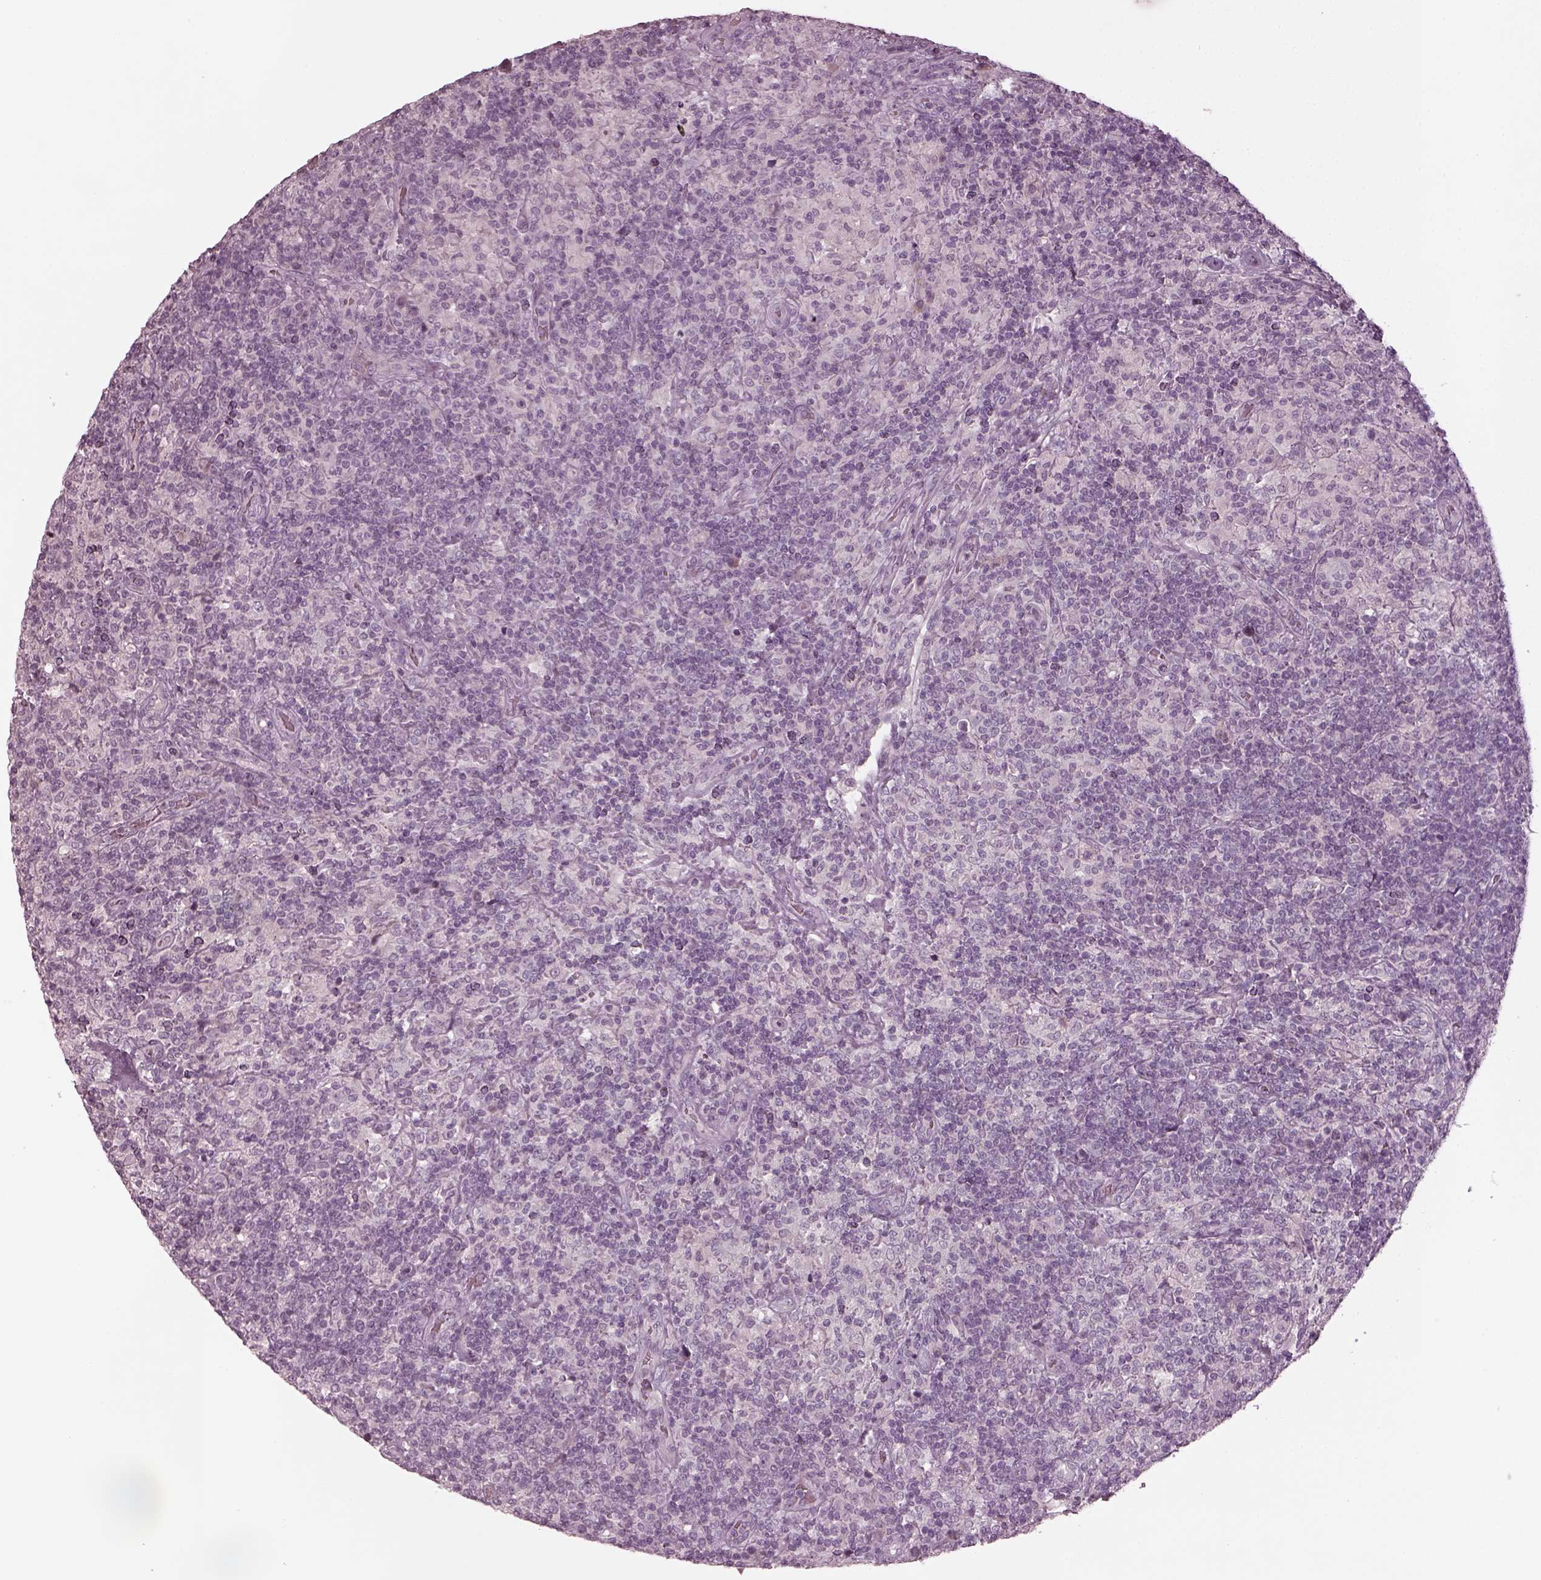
{"staining": {"intensity": "negative", "quantity": "none", "location": "none"}, "tissue": "lymphoma", "cell_type": "Tumor cells", "image_type": "cancer", "snomed": [{"axis": "morphology", "description": "Hodgkin's disease, NOS"}, {"axis": "topography", "description": "Lymph node"}], "caption": "Tumor cells show no significant positivity in lymphoma.", "gene": "SPATA6L", "patient": {"sex": "male", "age": 70}}